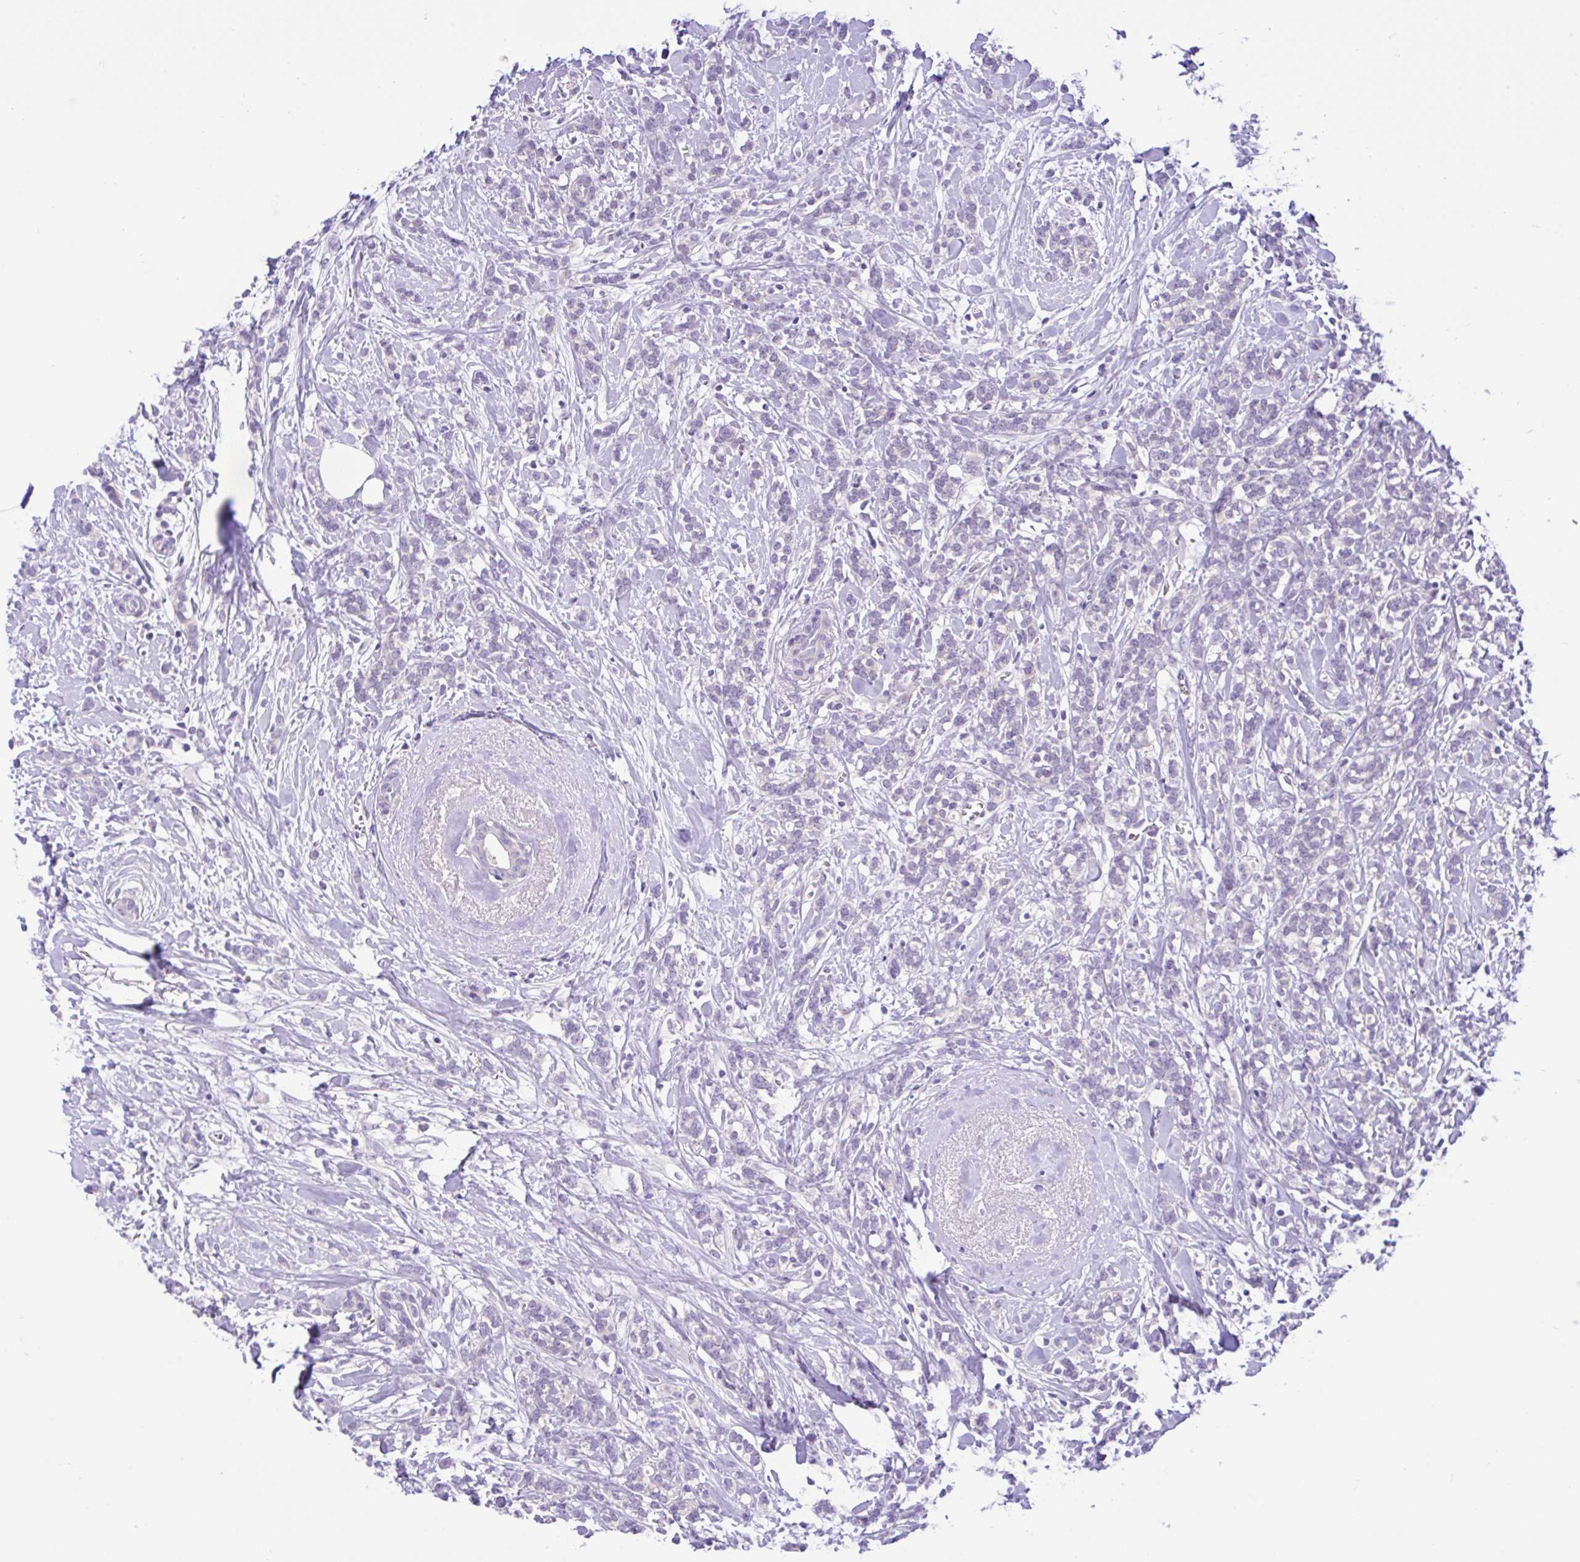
{"staining": {"intensity": "negative", "quantity": "none", "location": "none"}, "tissue": "breast cancer", "cell_type": "Tumor cells", "image_type": "cancer", "snomed": [{"axis": "morphology", "description": "Lobular carcinoma"}, {"axis": "topography", "description": "Breast"}], "caption": "Tumor cells are negative for brown protein staining in breast cancer (lobular carcinoma).", "gene": "ANO4", "patient": {"sex": "female", "age": 59}}